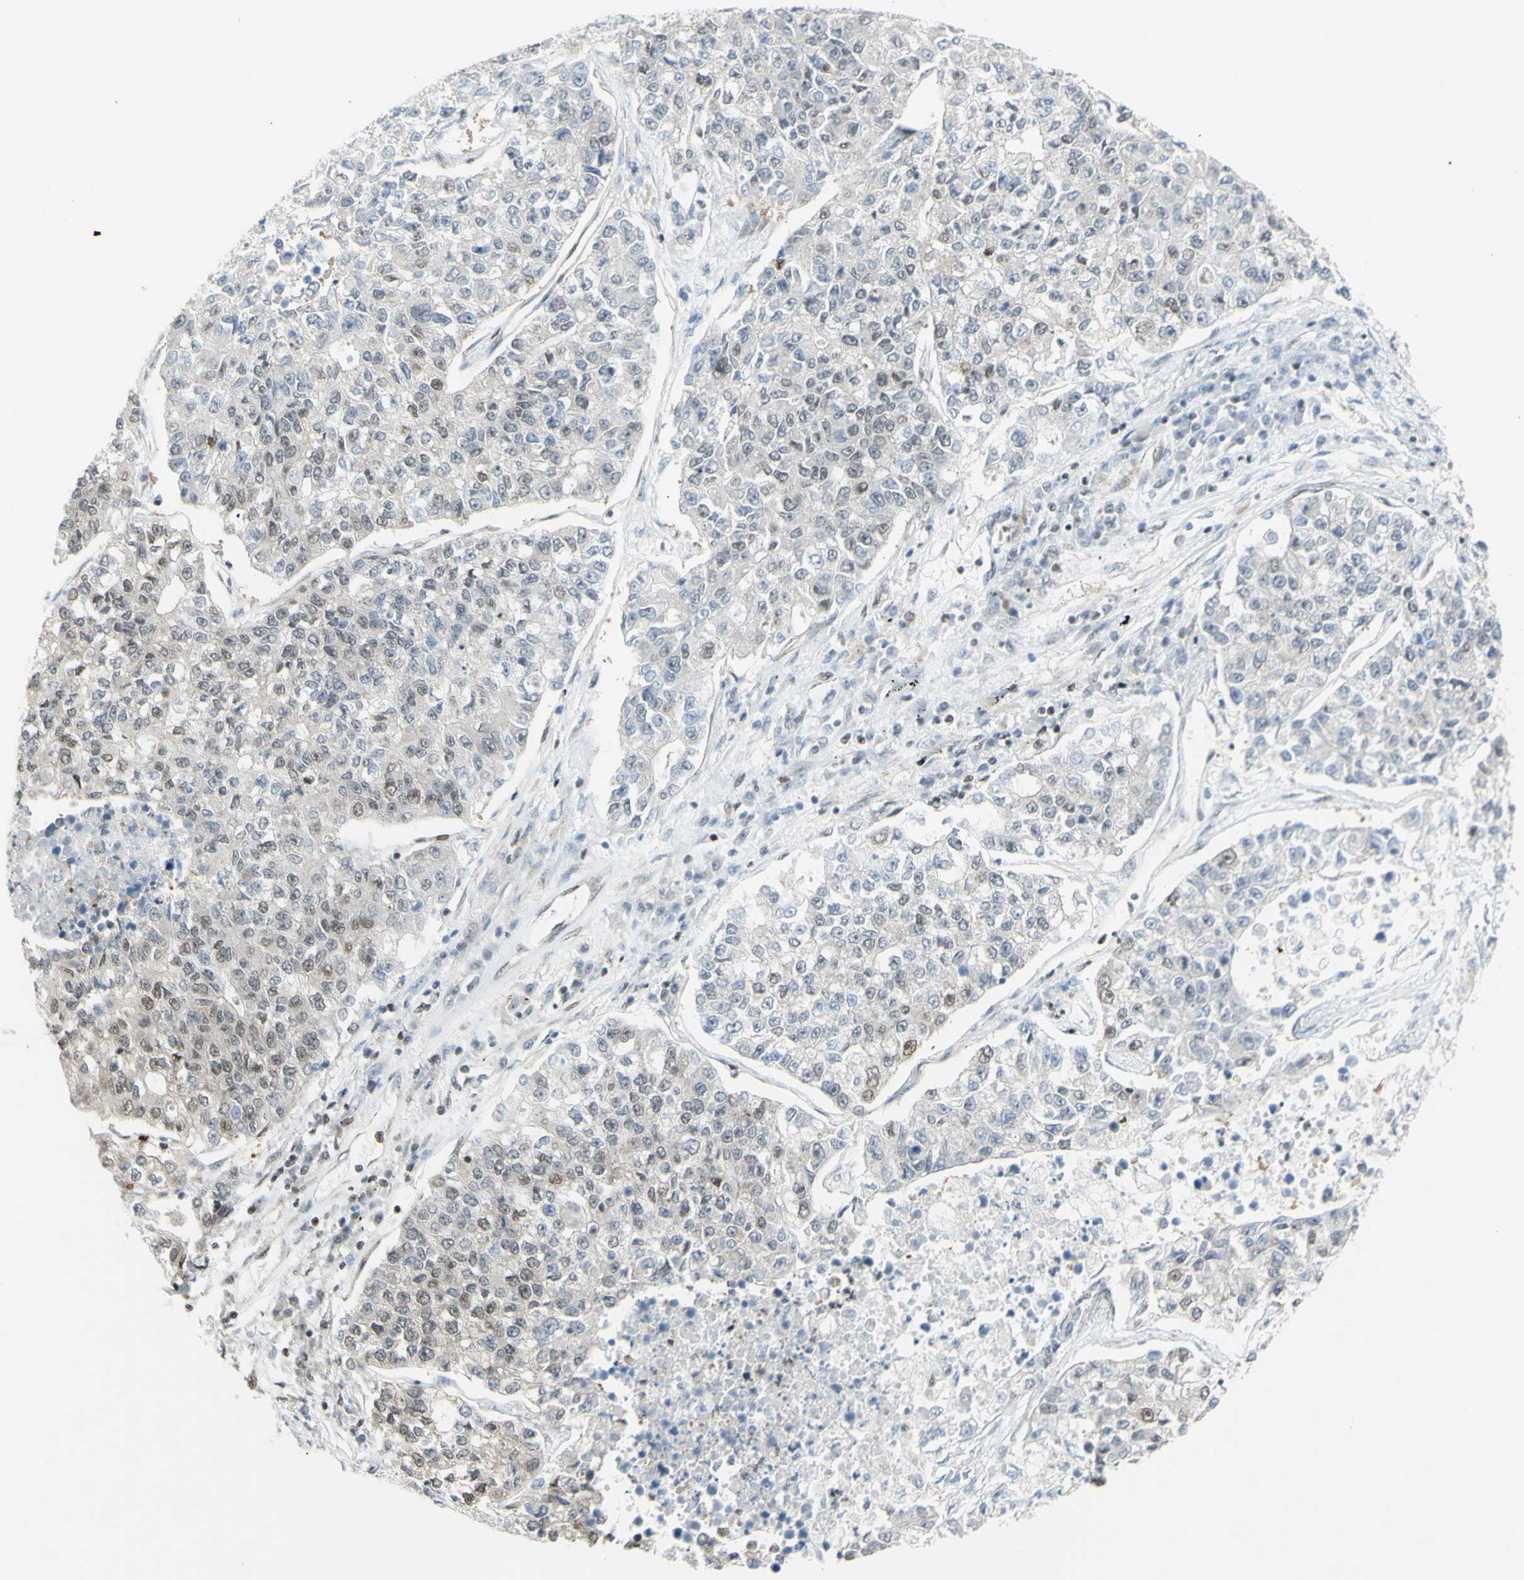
{"staining": {"intensity": "weak", "quantity": "25%-75%", "location": "nuclear"}, "tissue": "lung cancer", "cell_type": "Tumor cells", "image_type": "cancer", "snomed": [{"axis": "morphology", "description": "Adenocarcinoma, NOS"}, {"axis": "topography", "description": "Lung"}], "caption": "Lung cancer stained with DAB (3,3'-diaminobenzidine) immunohistochemistry (IHC) displays low levels of weak nuclear staining in approximately 25%-75% of tumor cells.", "gene": "ZMYM6", "patient": {"sex": "male", "age": 49}}